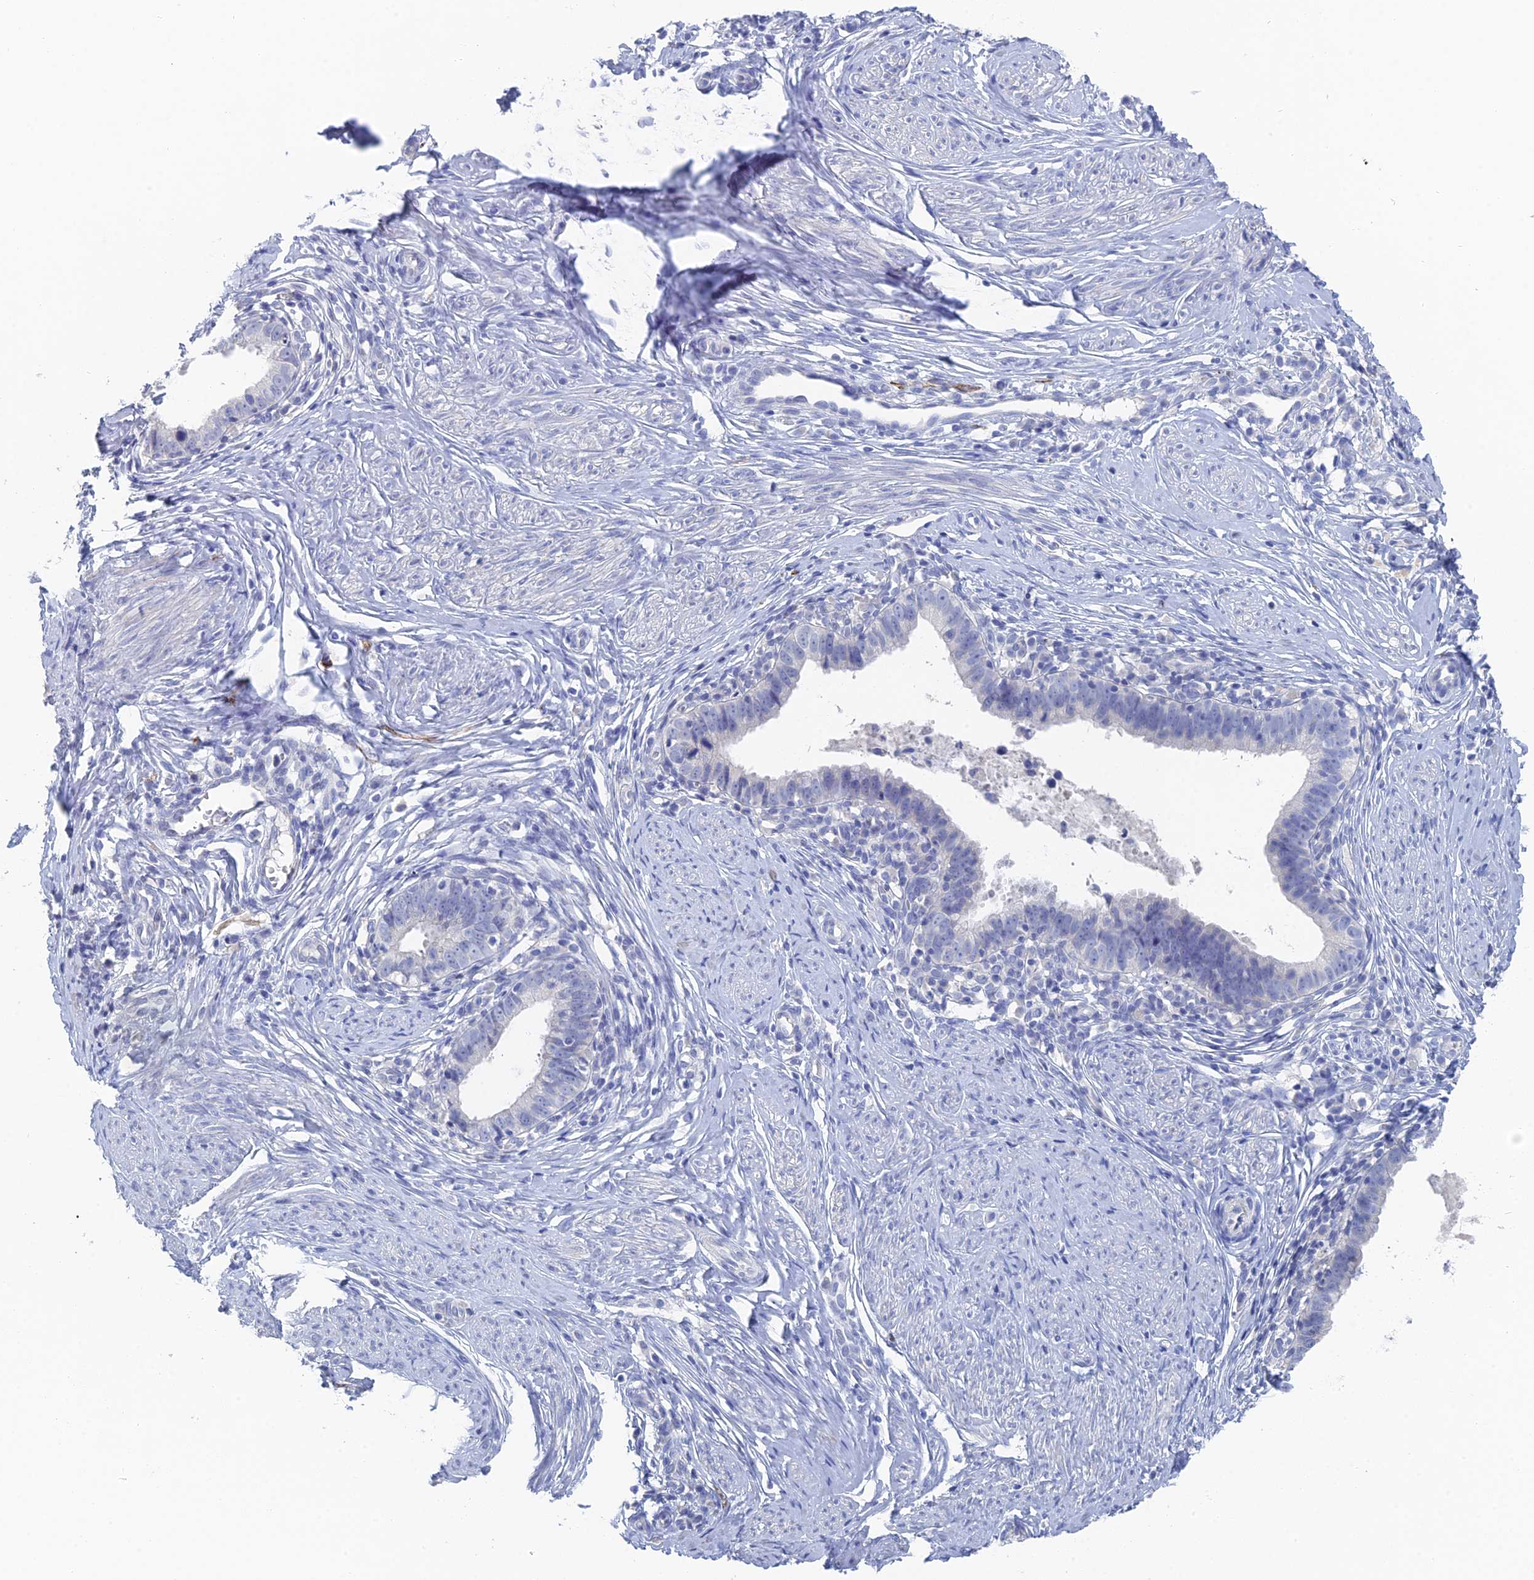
{"staining": {"intensity": "negative", "quantity": "none", "location": "none"}, "tissue": "cervical cancer", "cell_type": "Tumor cells", "image_type": "cancer", "snomed": [{"axis": "morphology", "description": "Adenocarcinoma, NOS"}, {"axis": "topography", "description": "Cervix"}], "caption": "Cervical cancer was stained to show a protein in brown. There is no significant expression in tumor cells. (Immunohistochemistry, brightfield microscopy, high magnification).", "gene": "GFAP", "patient": {"sex": "female", "age": 36}}